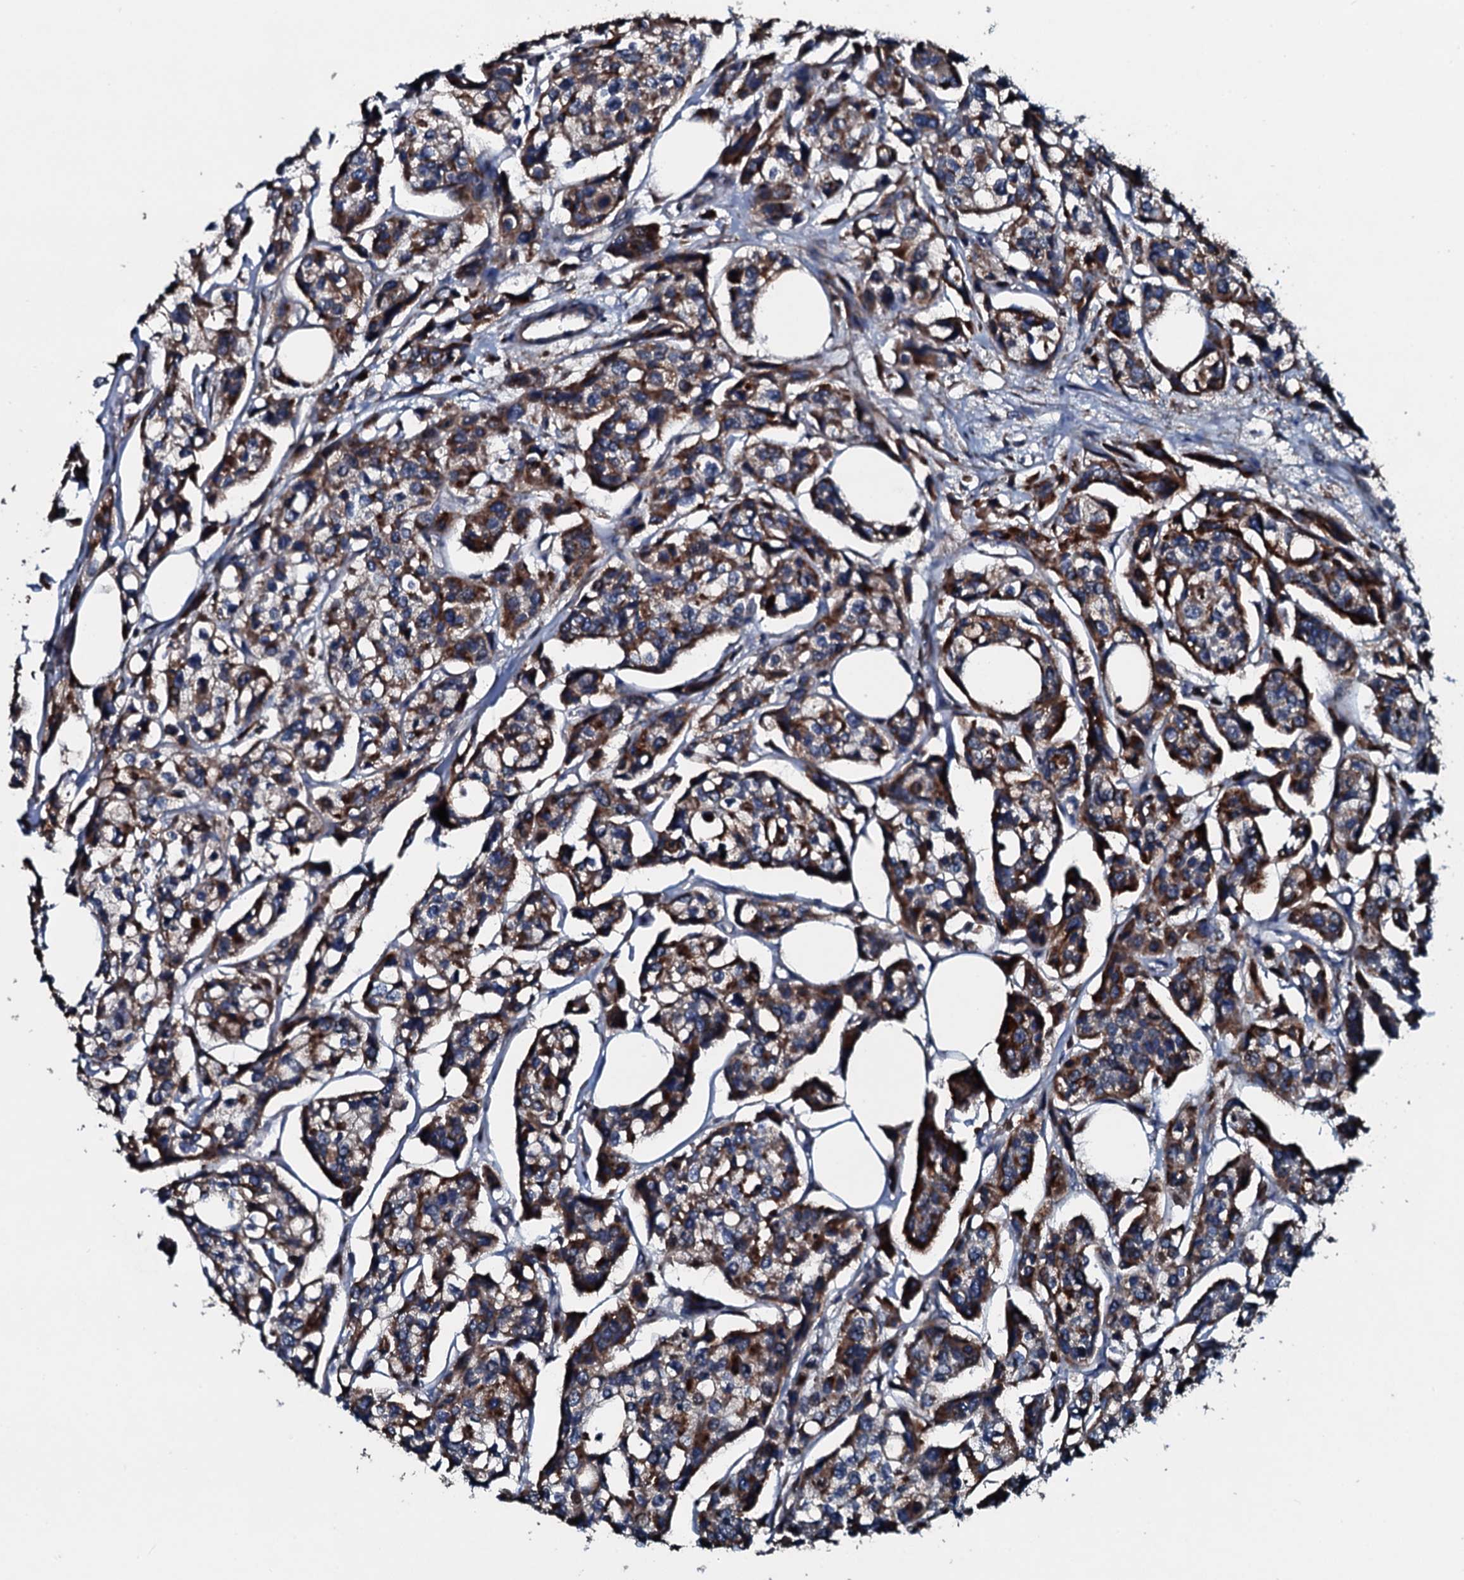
{"staining": {"intensity": "strong", "quantity": ">75%", "location": "cytoplasmic/membranous"}, "tissue": "urothelial cancer", "cell_type": "Tumor cells", "image_type": "cancer", "snomed": [{"axis": "morphology", "description": "Urothelial carcinoma, High grade"}, {"axis": "topography", "description": "Urinary bladder"}], "caption": "Human urothelial cancer stained with a brown dye reveals strong cytoplasmic/membranous positive expression in approximately >75% of tumor cells.", "gene": "ACSS3", "patient": {"sex": "male", "age": 67}}